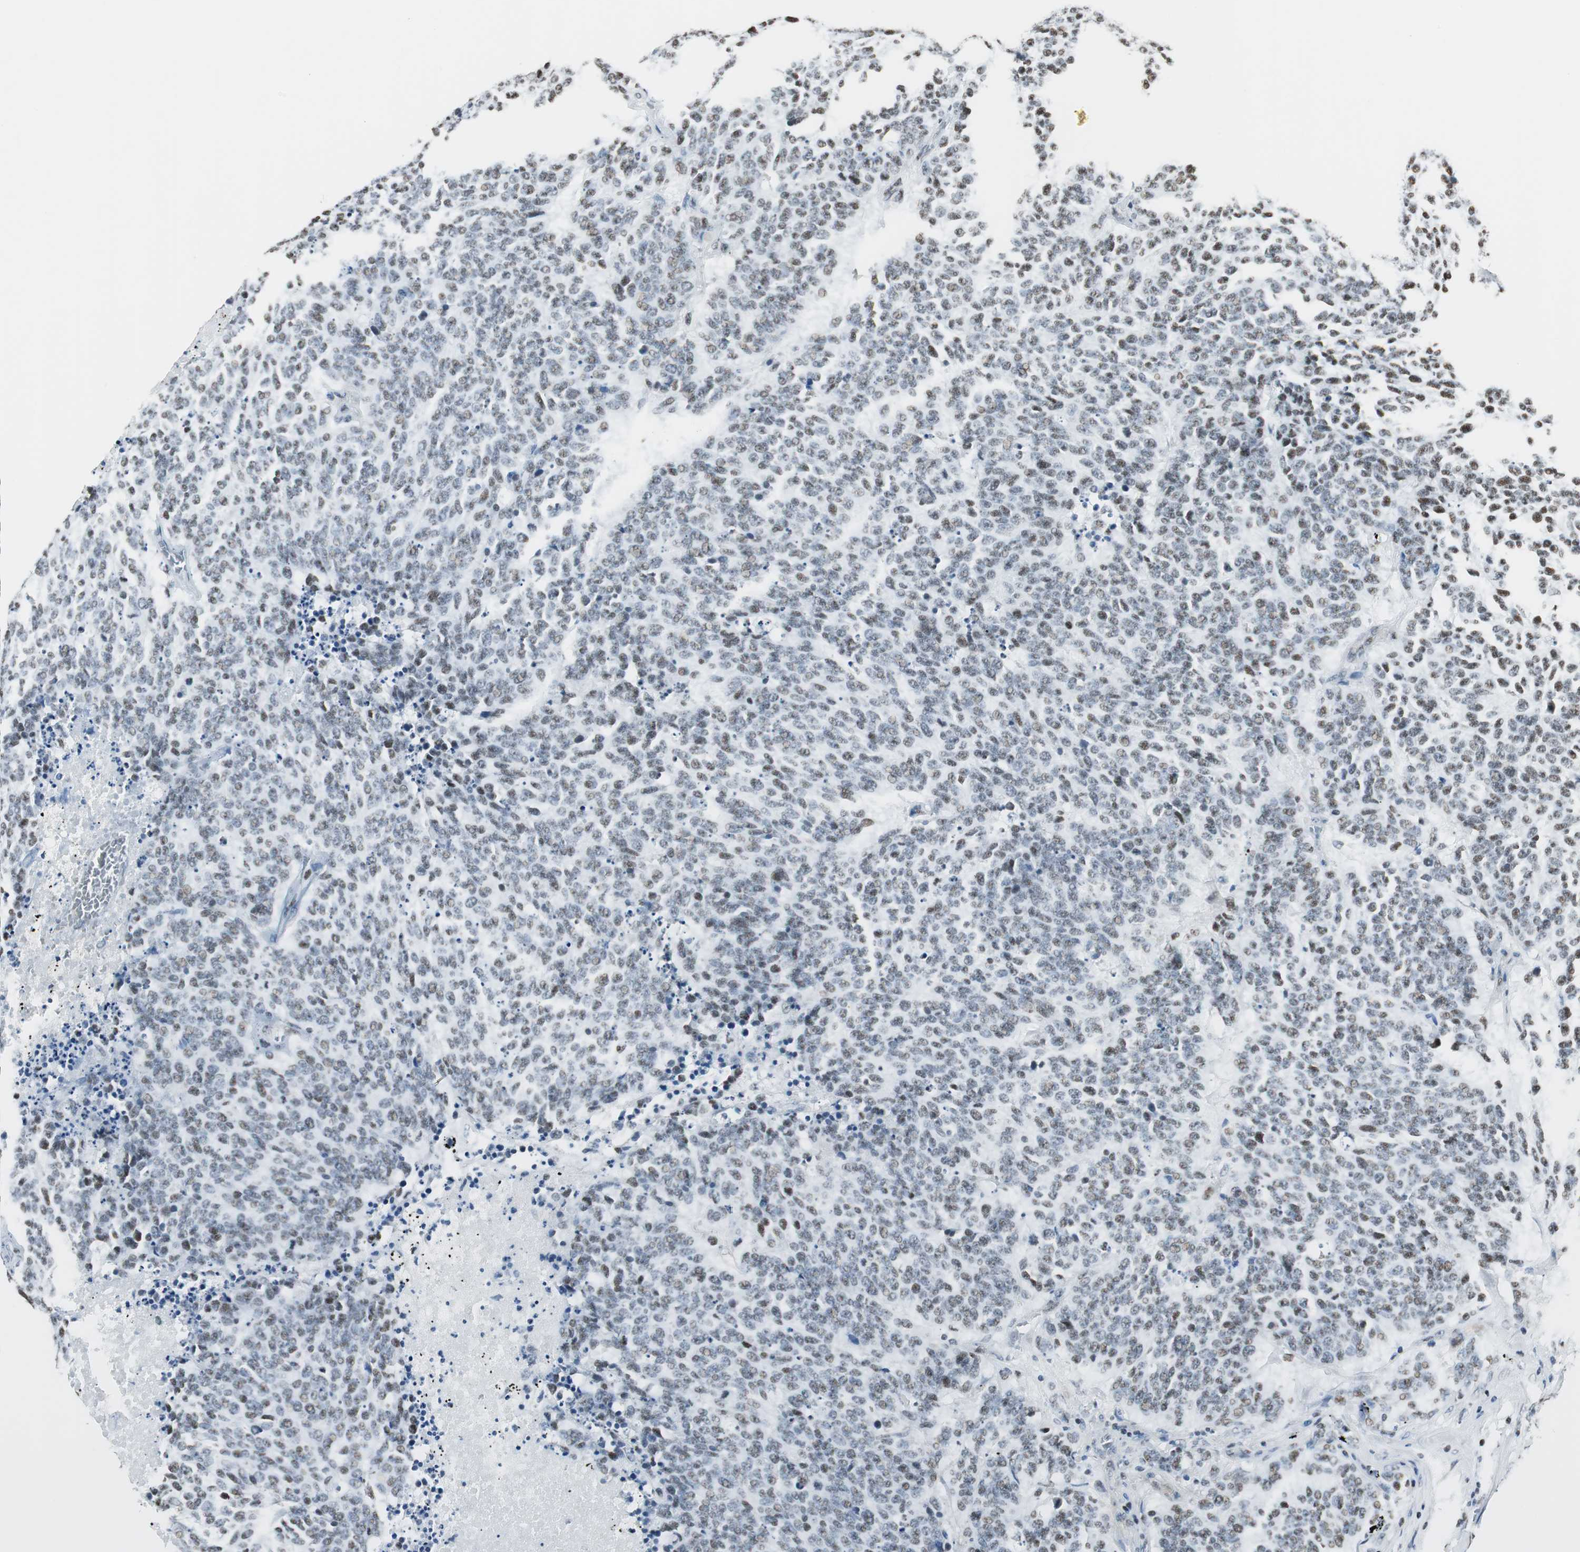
{"staining": {"intensity": "weak", "quantity": "25%-75%", "location": "nuclear"}, "tissue": "lung cancer", "cell_type": "Tumor cells", "image_type": "cancer", "snomed": [{"axis": "morphology", "description": "Neoplasm, malignant, NOS"}, {"axis": "topography", "description": "Lung"}], "caption": "An image of human lung cancer (malignant neoplasm) stained for a protein demonstrates weak nuclear brown staining in tumor cells.", "gene": "RBBP4", "patient": {"sex": "female", "age": 58}}